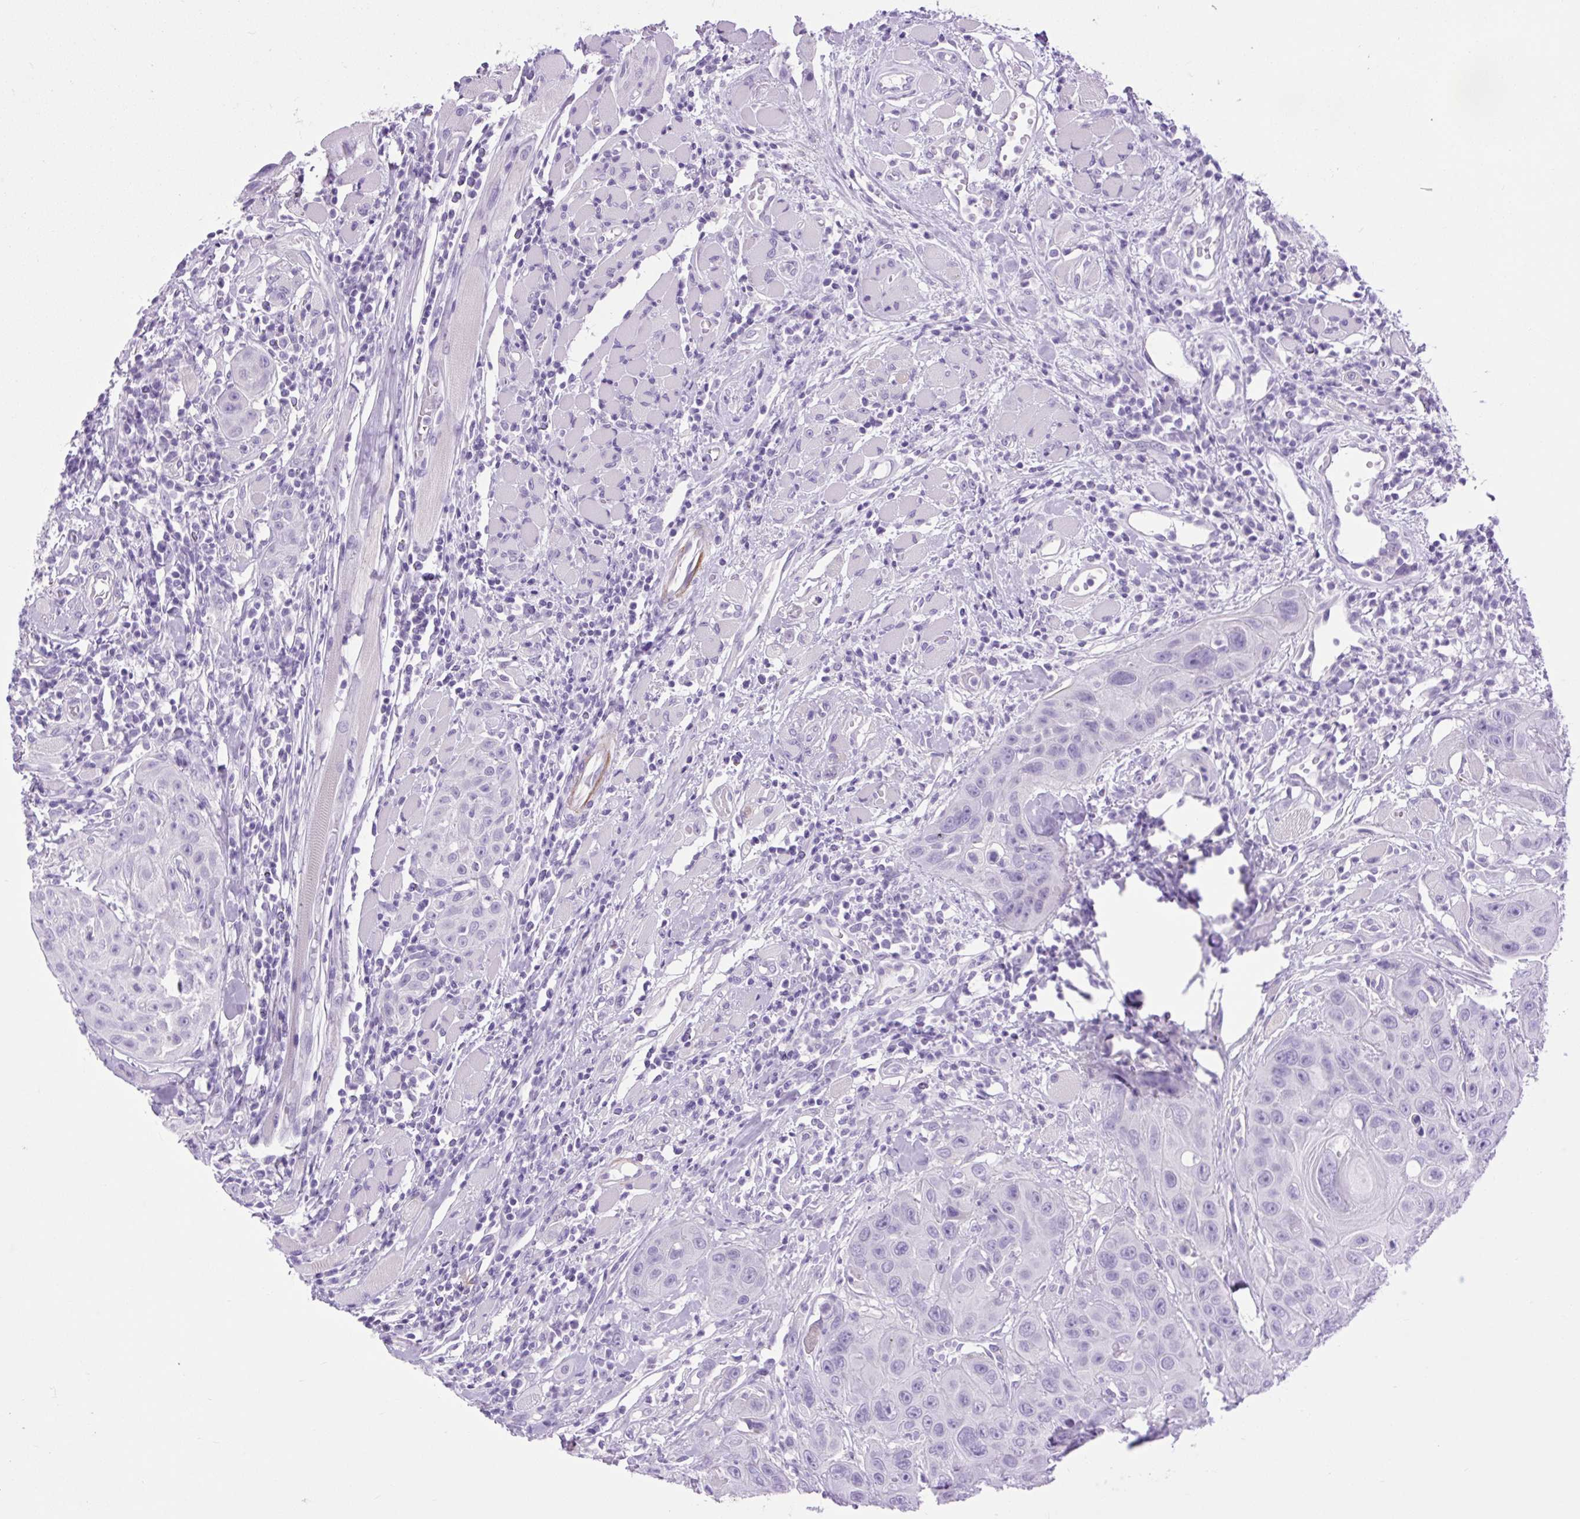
{"staining": {"intensity": "negative", "quantity": "none", "location": "none"}, "tissue": "head and neck cancer", "cell_type": "Tumor cells", "image_type": "cancer", "snomed": [{"axis": "morphology", "description": "Squamous cell carcinoma, NOS"}, {"axis": "topography", "description": "Head-Neck"}], "caption": "A micrograph of head and neck cancer (squamous cell carcinoma) stained for a protein exhibits no brown staining in tumor cells. (DAB IHC with hematoxylin counter stain).", "gene": "DPP6", "patient": {"sex": "female", "age": 59}}